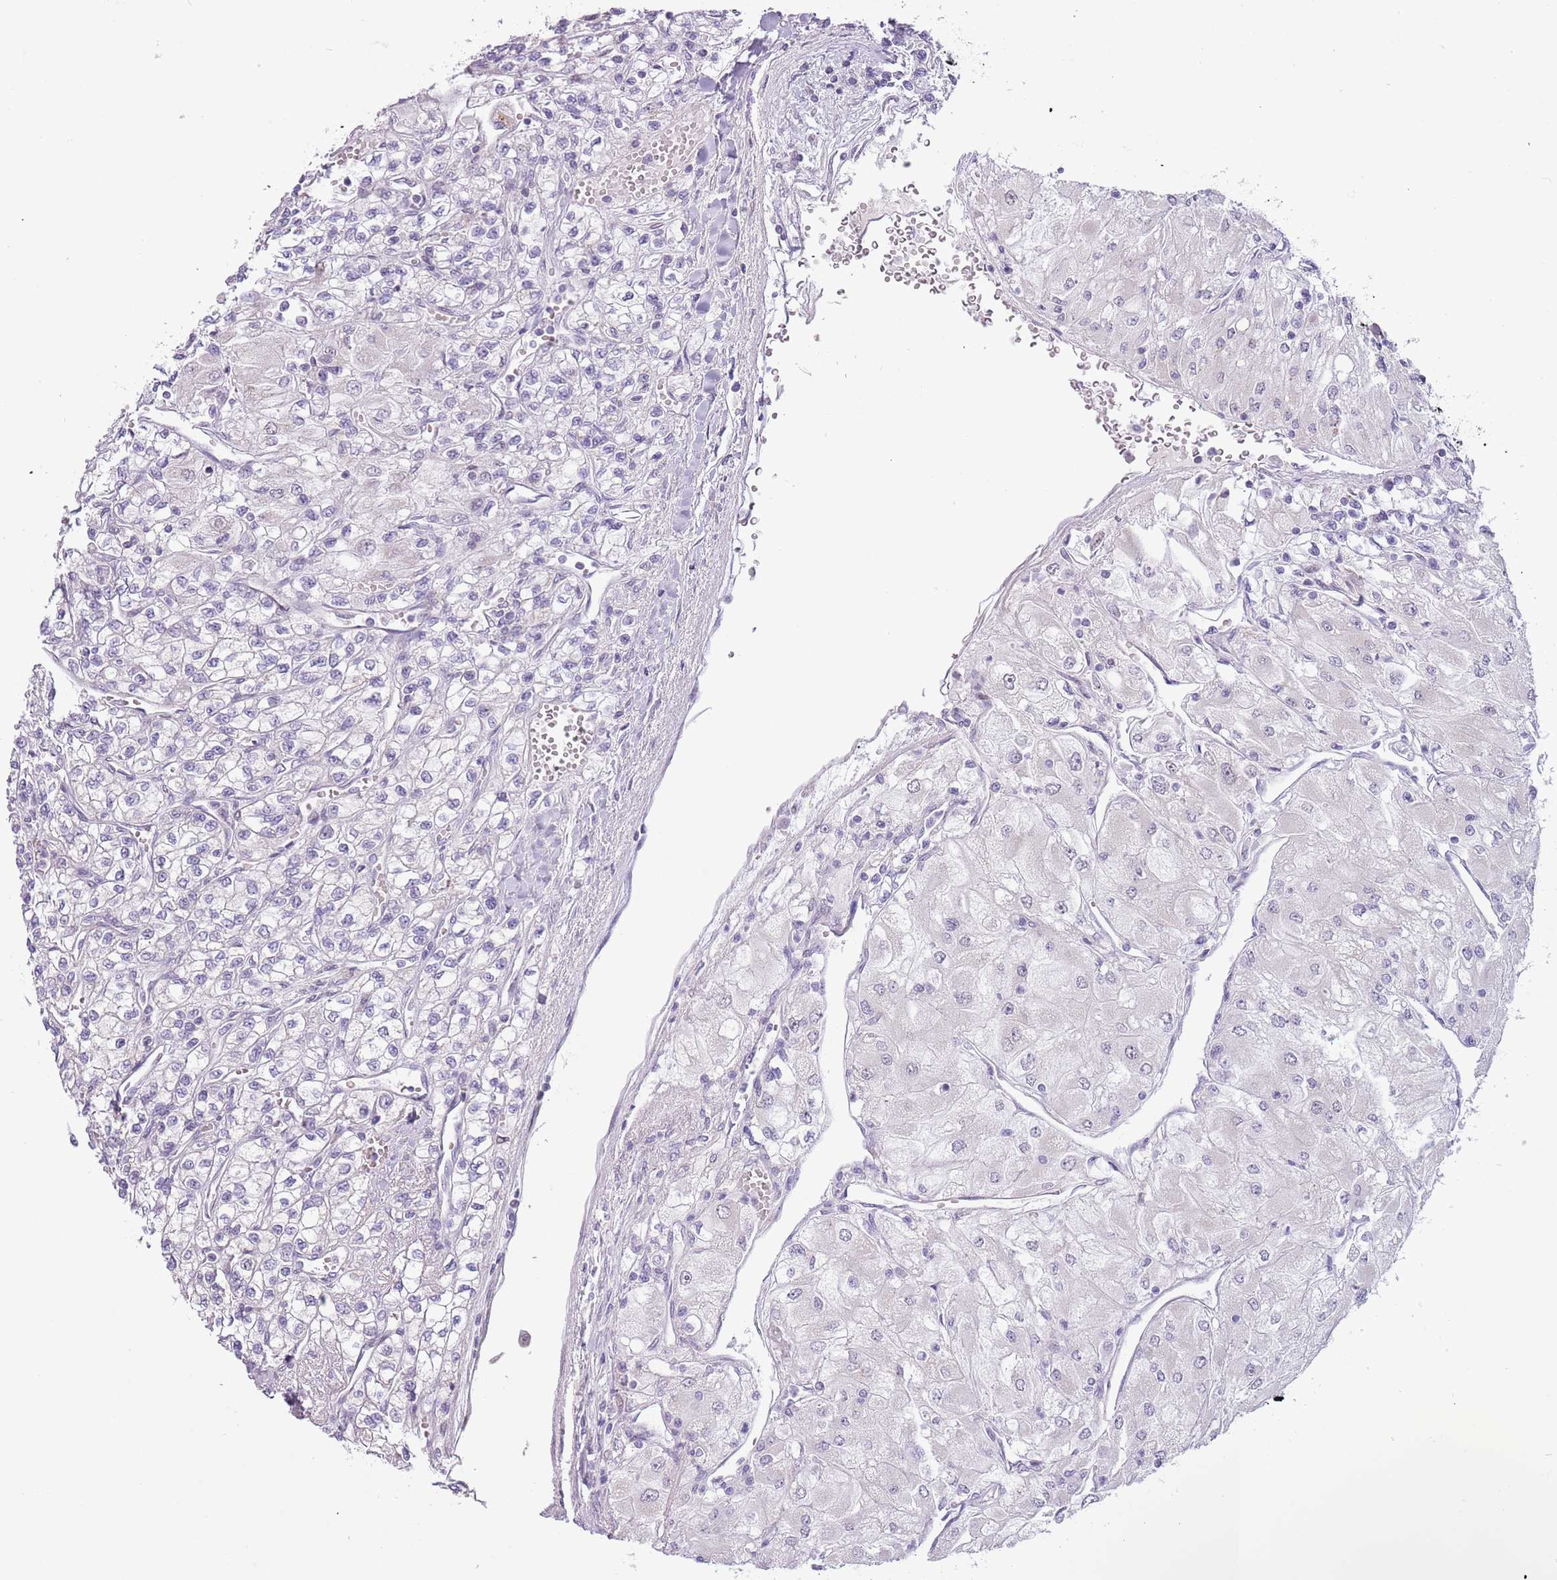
{"staining": {"intensity": "negative", "quantity": "none", "location": "none"}, "tissue": "renal cancer", "cell_type": "Tumor cells", "image_type": "cancer", "snomed": [{"axis": "morphology", "description": "Adenocarcinoma, NOS"}, {"axis": "topography", "description": "Kidney"}], "caption": "DAB immunohistochemical staining of adenocarcinoma (renal) displays no significant staining in tumor cells. (Stains: DAB (3,3'-diaminobenzidine) immunohistochemistry (IHC) with hematoxylin counter stain, Microscopy: brightfield microscopy at high magnification).", "gene": "MLLT11", "patient": {"sex": "male", "age": 80}}